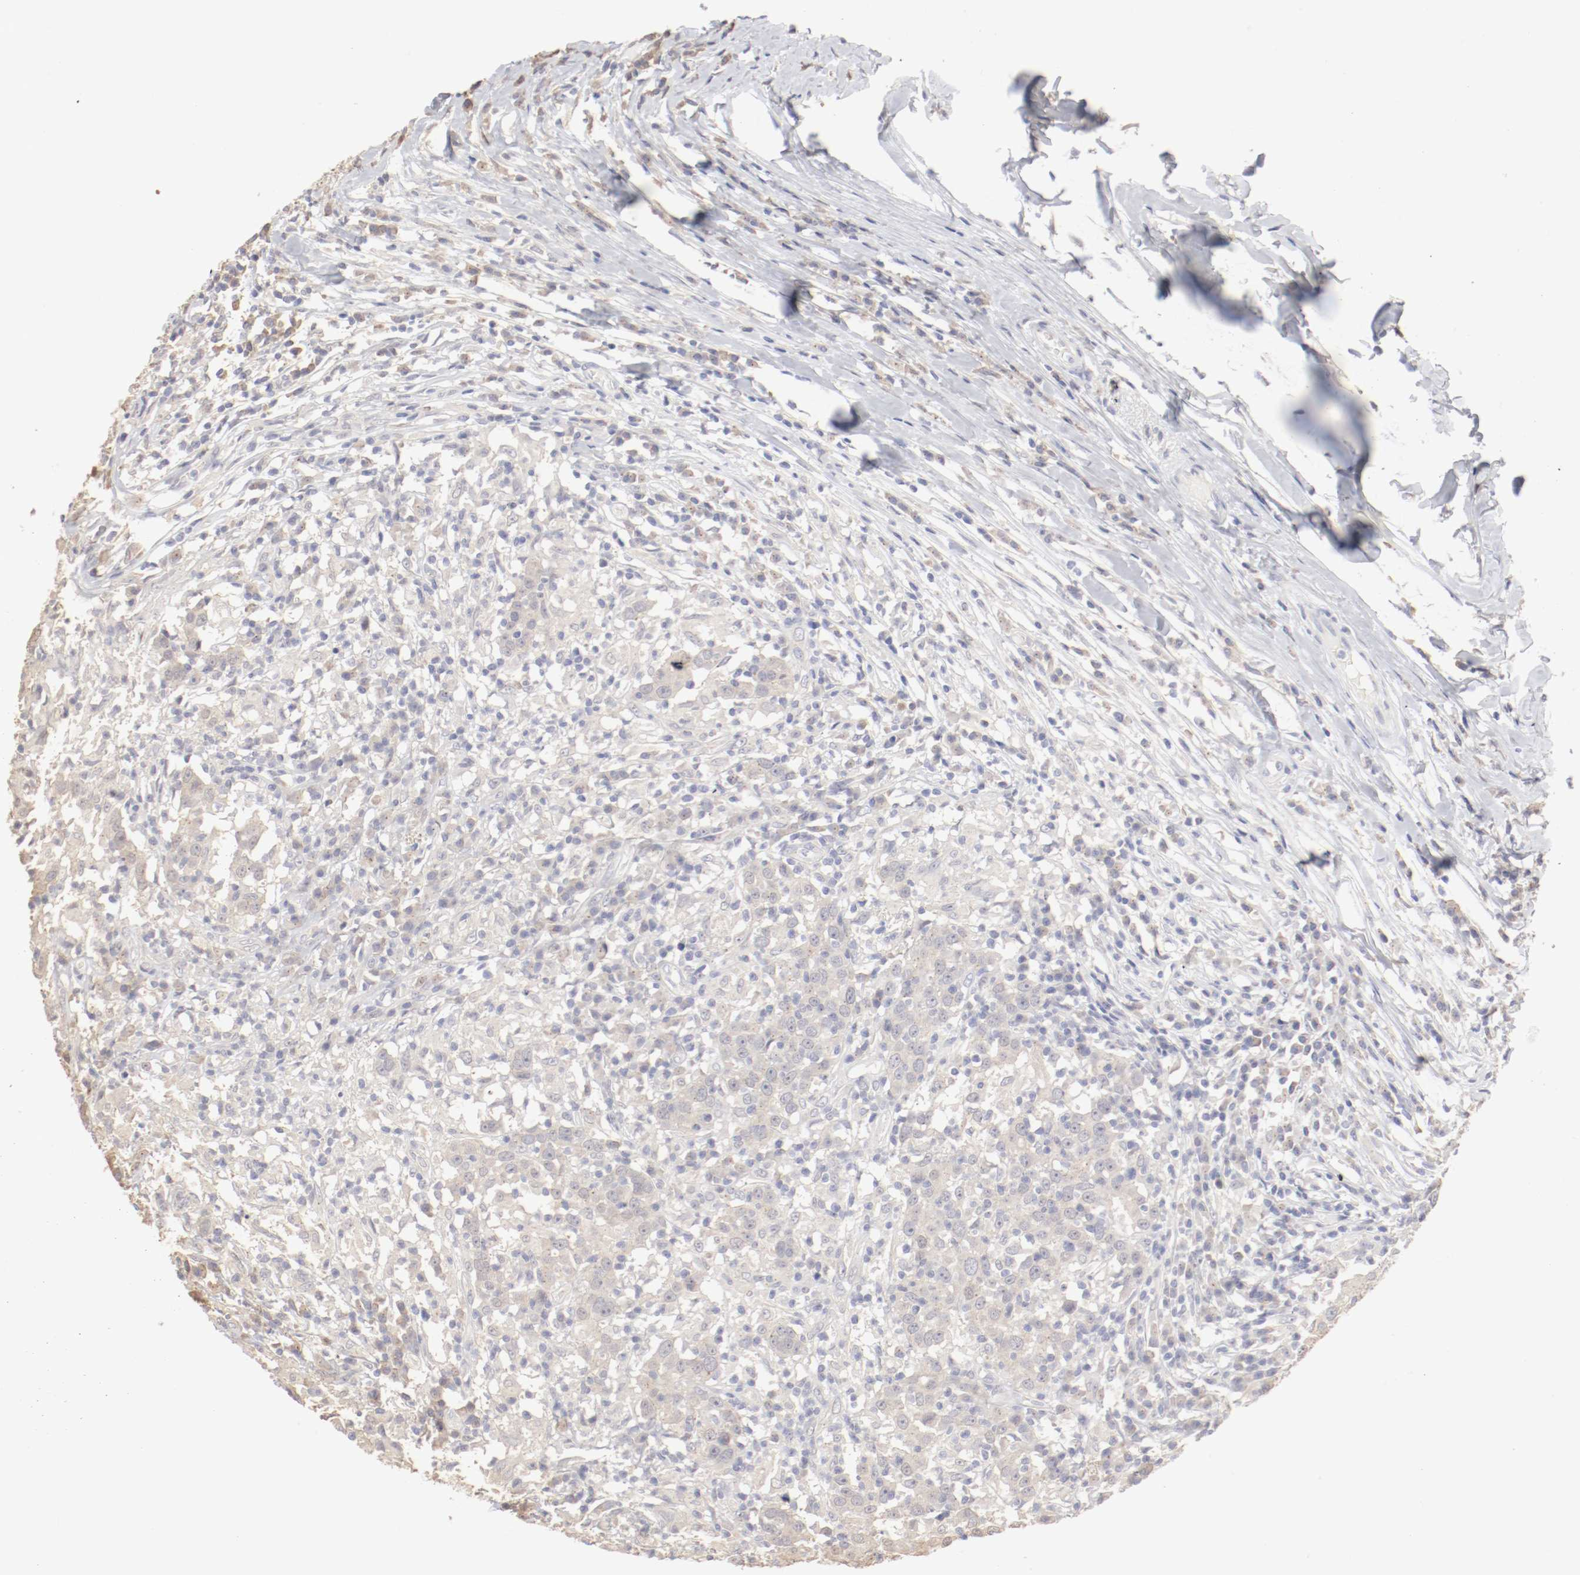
{"staining": {"intensity": "weak", "quantity": "25%-75%", "location": "cytoplasmic/membranous"}, "tissue": "head and neck cancer", "cell_type": "Tumor cells", "image_type": "cancer", "snomed": [{"axis": "morphology", "description": "Adenocarcinoma, NOS"}, {"axis": "topography", "description": "Salivary gland"}, {"axis": "topography", "description": "Head-Neck"}], "caption": "Immunohistochemical staining of head and neck cancer (adenocarcinoma) exhibits weak cytoplasmic/membranous protein positivity in approximately 25%-75% of tumor cells. The staining was performed using DAB (3,3'-diaminobenzidine) to visualize the protein expression in brown, while the nuclei were stained in blue with hematoxylin (Magnification: 20x).", "gene": "DNAL4", "patient": {"sex": "female", "age": 65}}